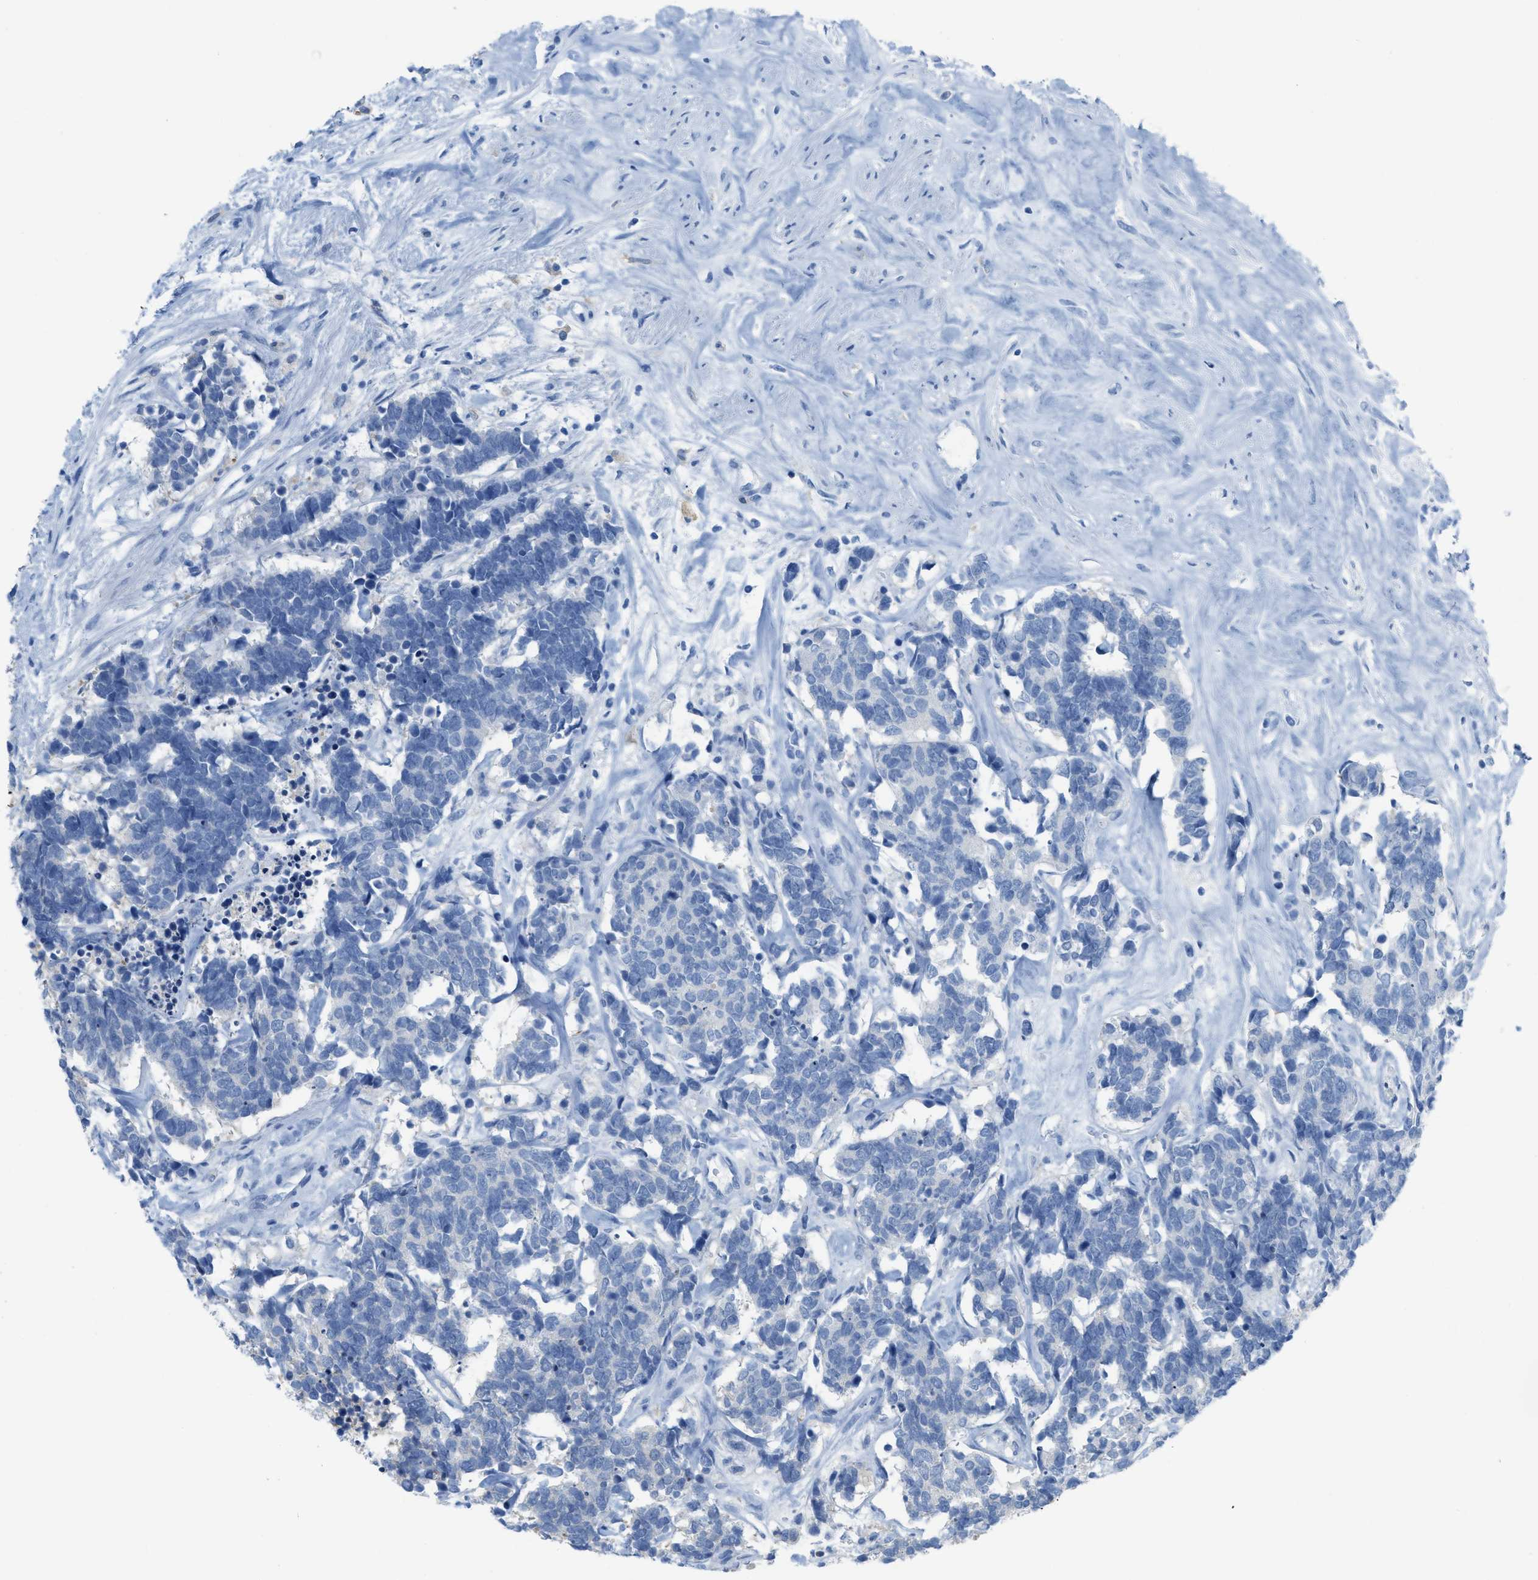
{"staining": {"intensity": "negative", "quantity": "none", "location": "none"}, "tissue": "carcinoid", "cell_type": "Tumor cells", "image_type": "cancer", "snomed": [{"axis": "morphology", "description": "Carcinoma, NOS"}, {"axis": "morphology", "description": "Carcinoid, malignant, NOS"}, {"axis": "topography", "description": "Urinary bladder"}], "caption": "The histopathology image exhibits no significant positivity in tumor cells of carcinoid.", "gene": "ASGR1", "patient": {"sex": "male", "age": 57}}